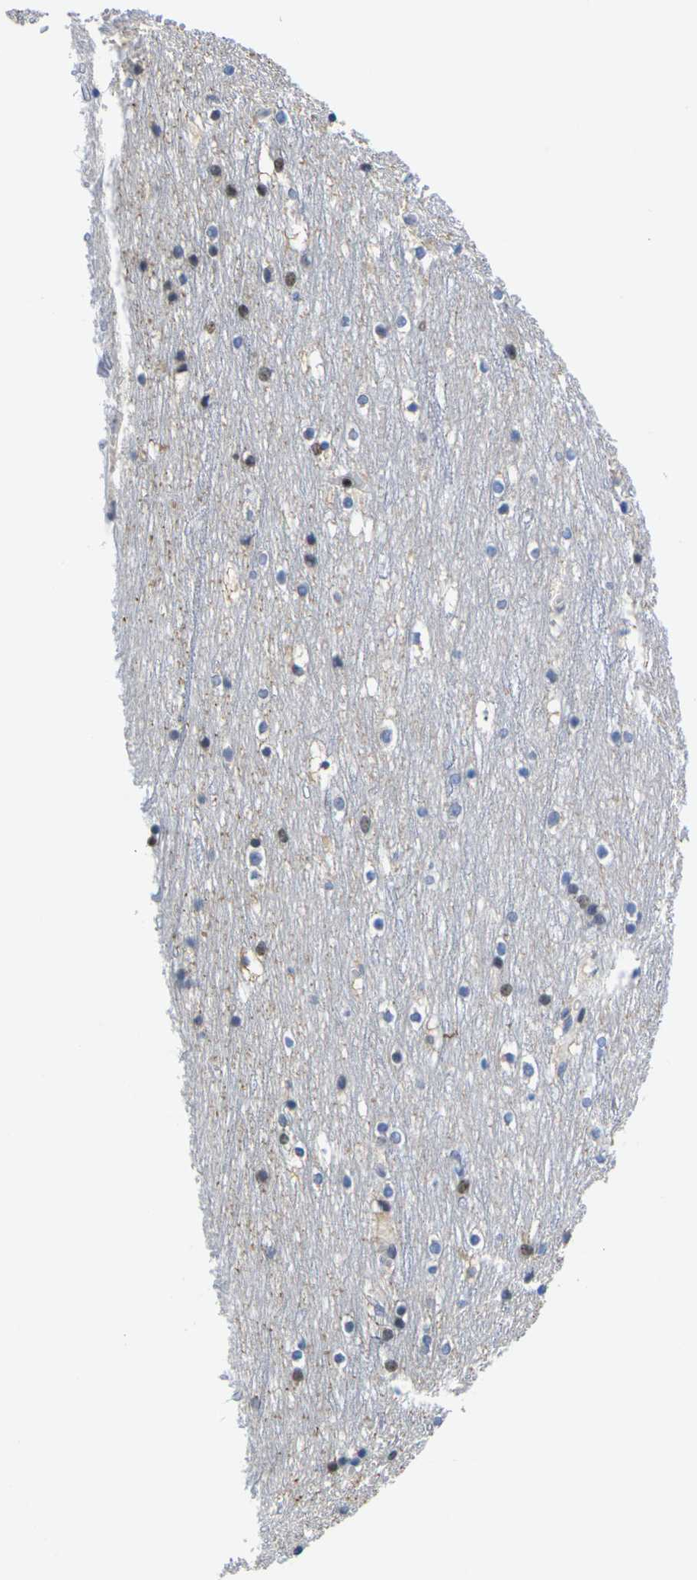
{"staining": {"intensity": "weak", "quantity": "25%-75%", "location": "cytoplasmic/membranous"}, "tissue": "cerebral cortex", "cell_type": "Endothelial cells", "image_type": "normal", "snomed": [{"axis": "morphology", "description": "Normal tissue, NOS"}, {"axis": "topography", "description": "Cerebral cortex"}], "caption": "Immunohistochemical staining of unremarkable cerebral cortex shows low levels of weak cytoplasmic/membranous expression in approximately 25%-75% of endothelial cells.", "gene": "IKZF1", "patient": {"sex": "male", "age": 45}}